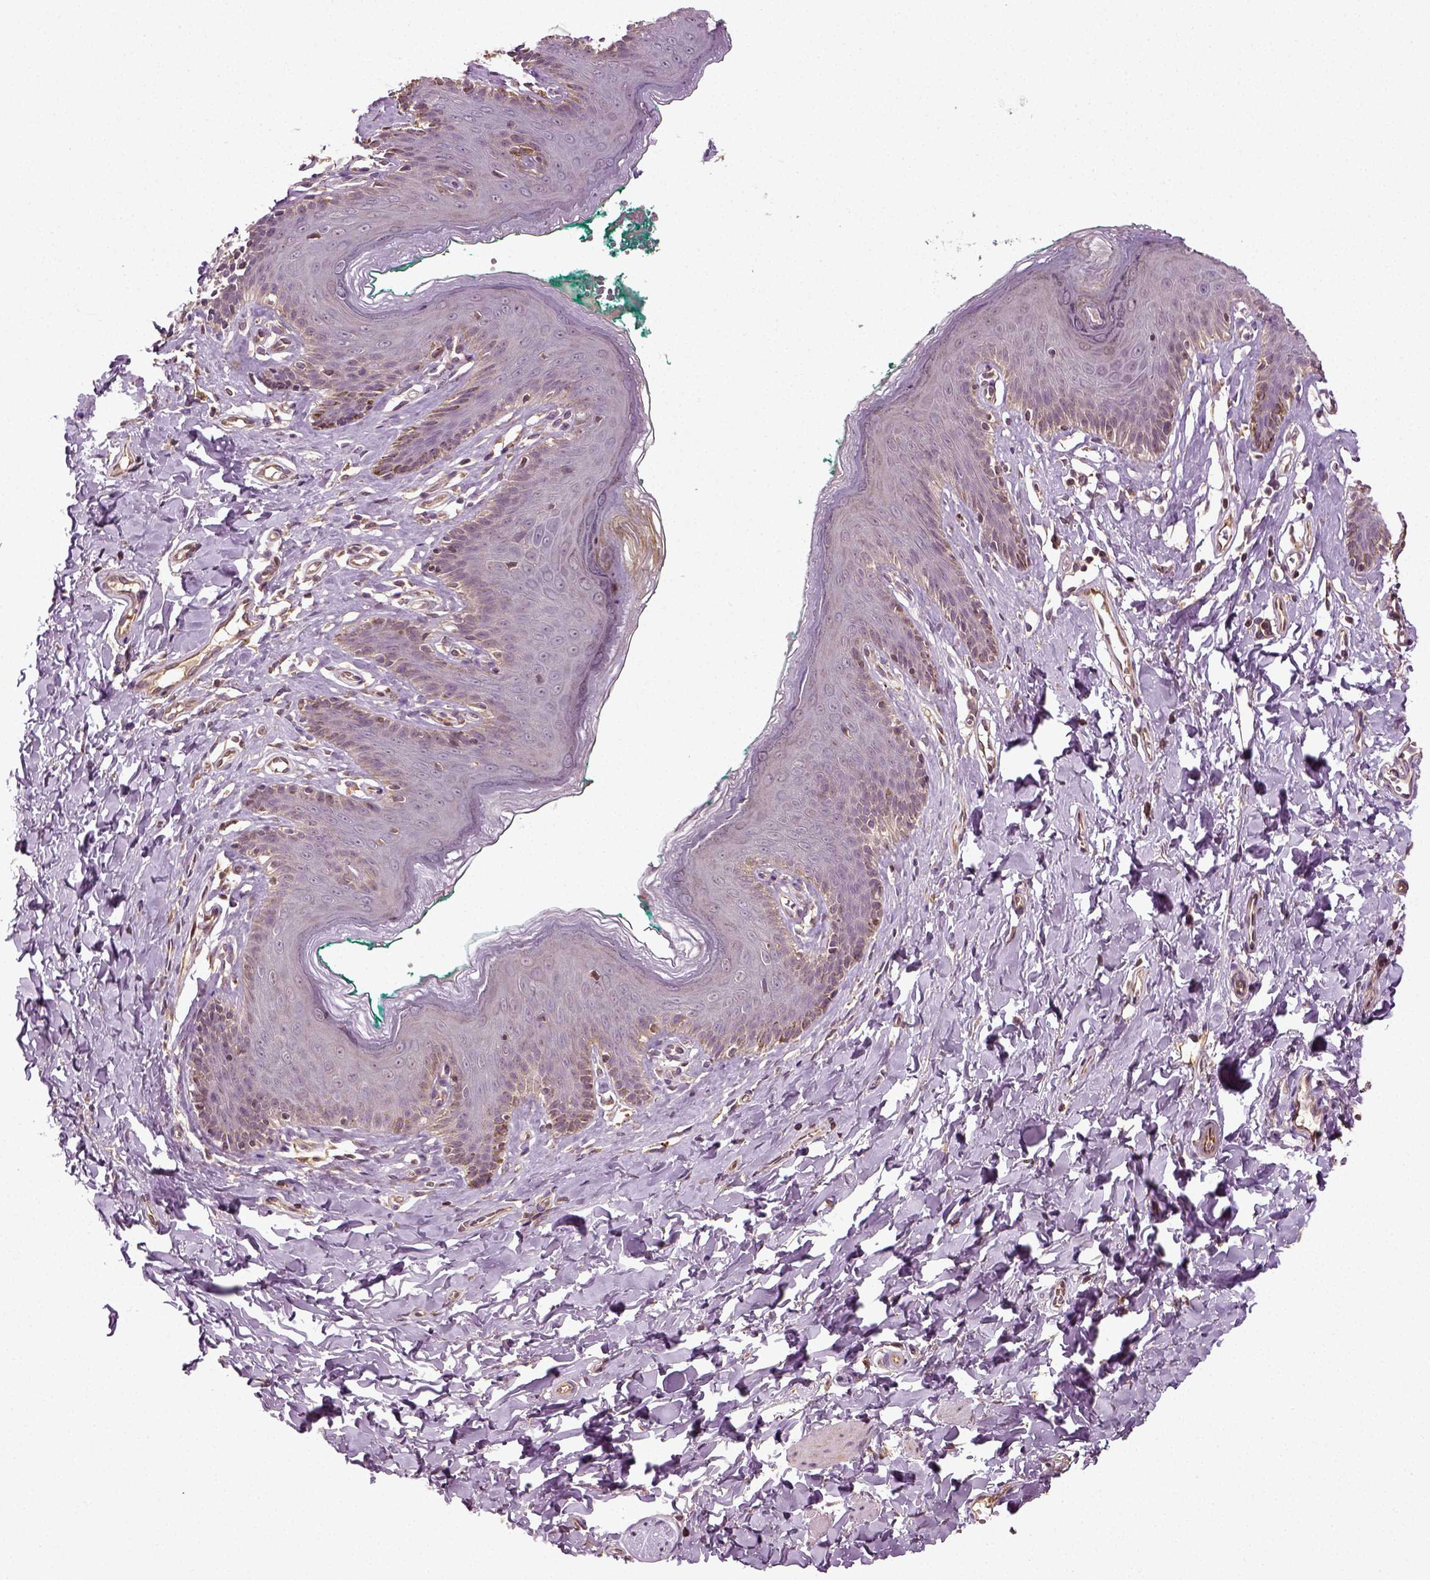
{"staining": {"intensity": "negative", "quantity": "none", "location": "none"}, "tissue": "skin", "cell_type": "Epidermal cells", "image_type": "normal", "snomed": [{"axis": "morphology", "description": "Normal tissue, NOS"}, {"axis": "topography", "description": "Vulva"}], "caption": "Image shows no significant protein expression in epidermal cells of unremarkable skin.", "gene": "ERV3", "patient": {"sex": "female", "age": 66}}